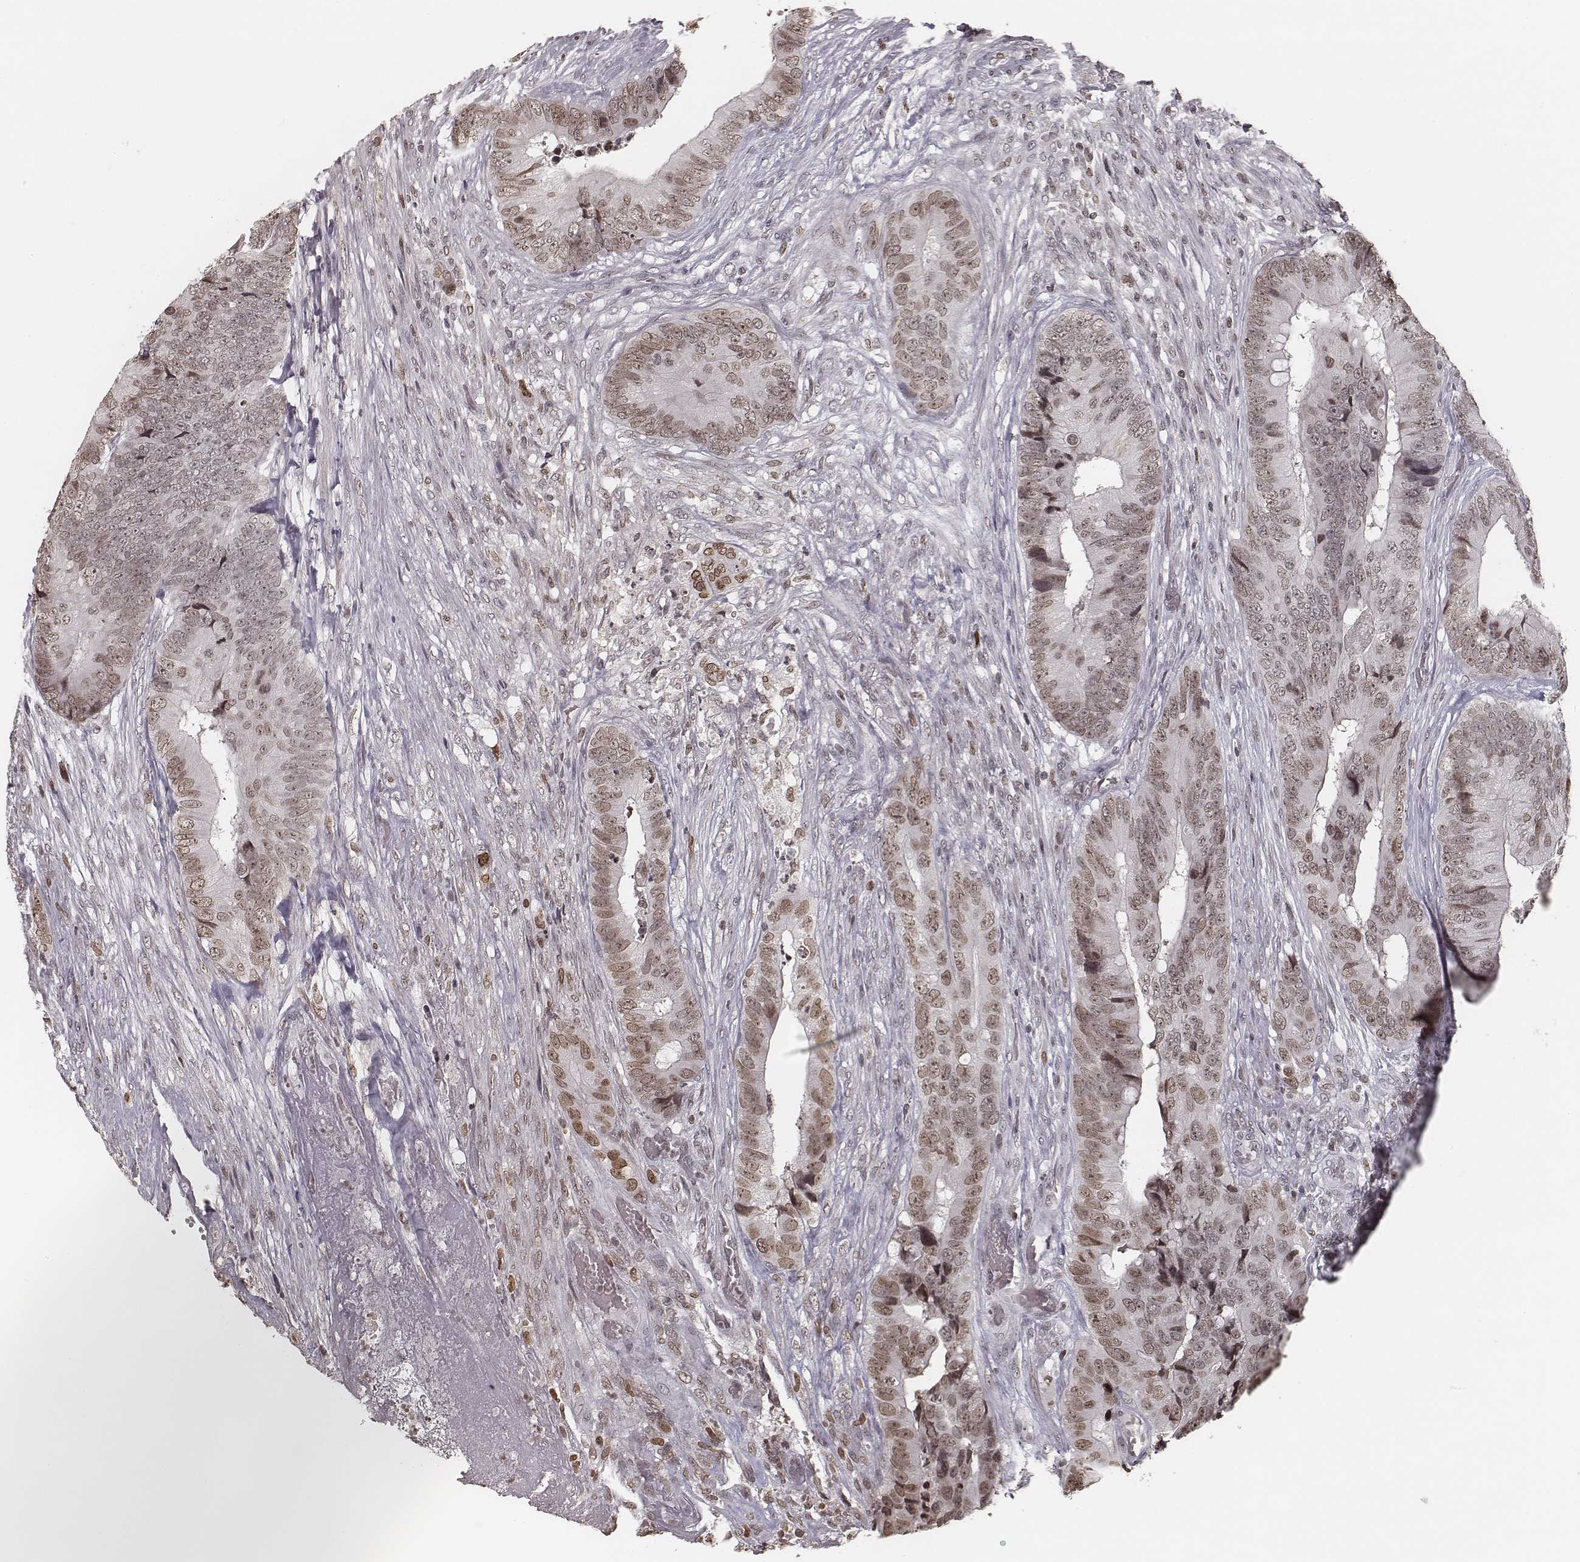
{"staining": {"intensity": "weak", "quantity": ">75%", "location": "nuclear"}, "tissue": "colorectal cancer", "cell_type": "Tumor cells", "image_type": "cancer", "snomed": [{"axis": "morphology", "description": "Adenocarcinoma, NOS"}, {"axis": "topography", "description": "Colon"}], "caption": "DAB immunohistochemical staining of human colorectal cancer (adenocarcinoma) shows weak nuclear protein staining in approximately >75% of tumor cells.", "gene": "HMGA2", "patient": {"sex": "male", "age": 84}}